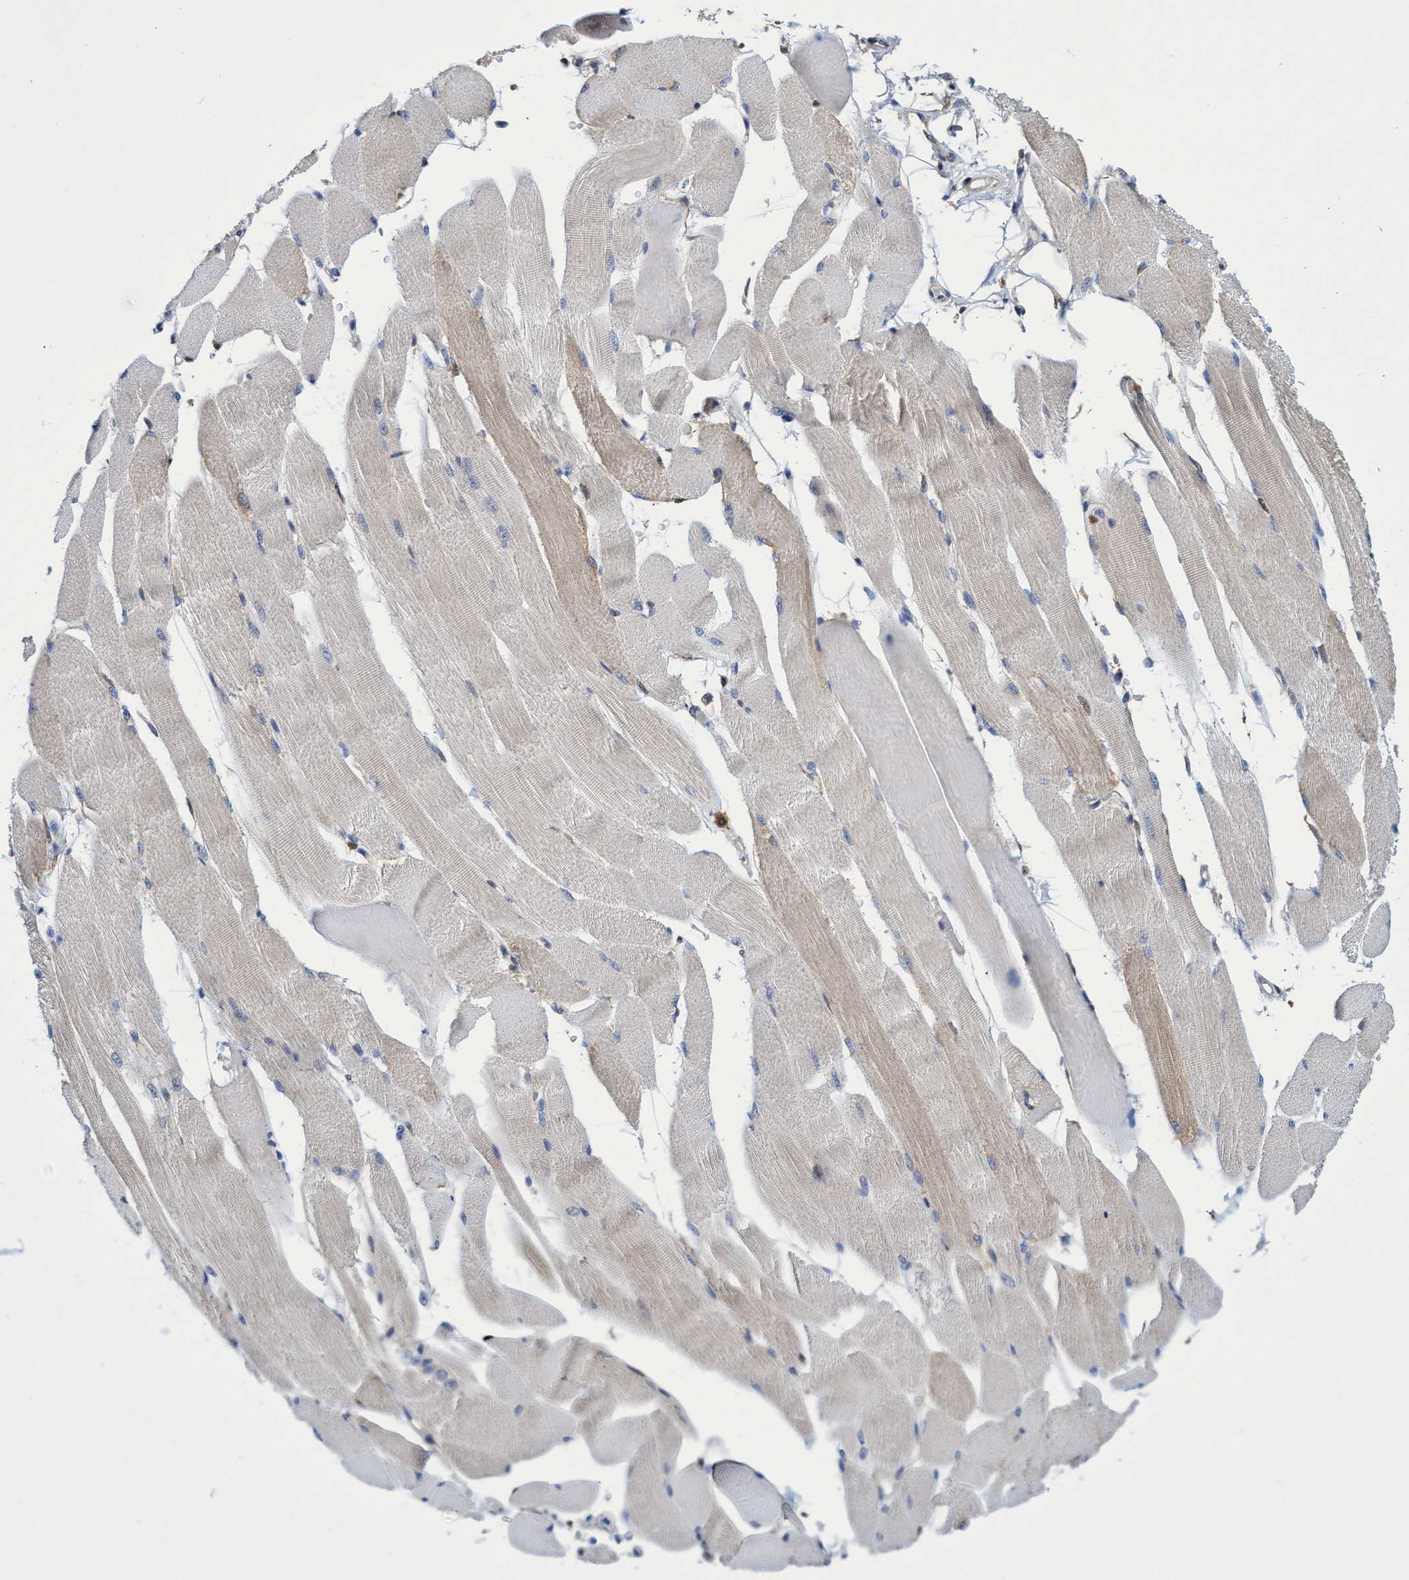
{"staining": {"intensity": "moderate", "quantity": "<25%", "location": "cytoplasmic/membranous"}, "tissue": "skeletal muscle", "cell_type": "Myocytes", "image_type": "normal", "snomed": [{"axis": "morphology", "description": "Normal tissue, NOS"}, {"axis": "topography", "description": "Skeletal muscle"}, {"axis": "topography", "description": "Peripheral nerve tissue"}], "caption": "Immunohistochemistry (IHC) micrograph of normal skeletal muscle stained for a protein (brown), which displays low levels of moderate cytoplasmic/membranous positivity in approximately <25% of myocytes.", "gene": "CRYZ", "patient": {"sex": "female", "age": 84}}